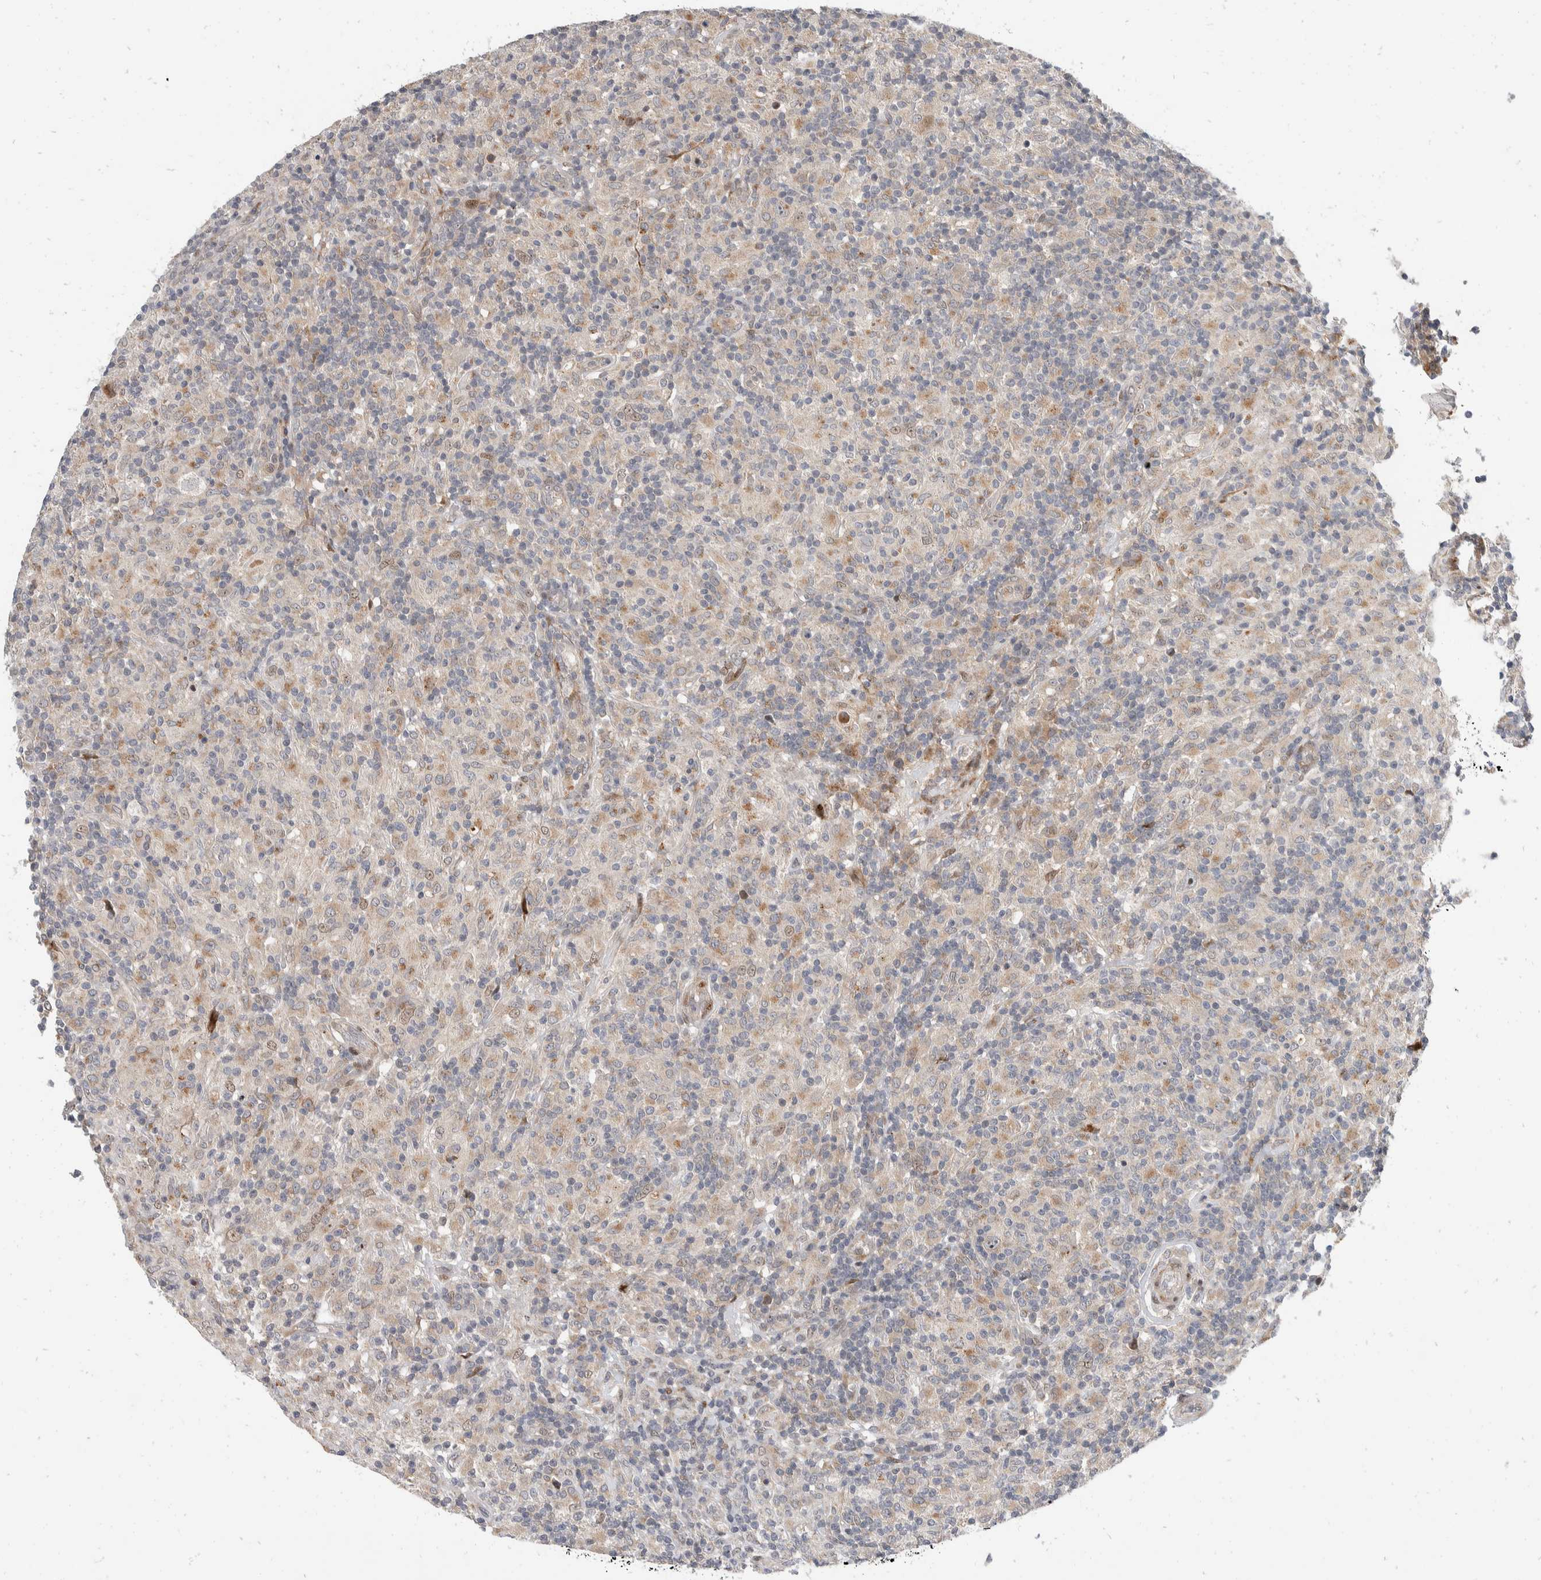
{"staining": {"intensity": "weak", "quantity": "<25%", "location": "cytoplasmic/membranous,nuclear"}, "tissue": "lymphoma", "cell_type": "Tumor cells", "image_type": "cancer", "snomed": [{"axis": "morphology", "description": "Hodgkin's disease, NOS"}, {"axis": "topography", "description": "Lymph node"}], "caption": "IHC histopathology image of human lymphoma stained for a protein (brown), which reveals no positivity in tumor cells. (DAB immunohistochemistry, high magnification).", "gene": "ZNF703", "patient": {"sex": "male", "age": 70}}